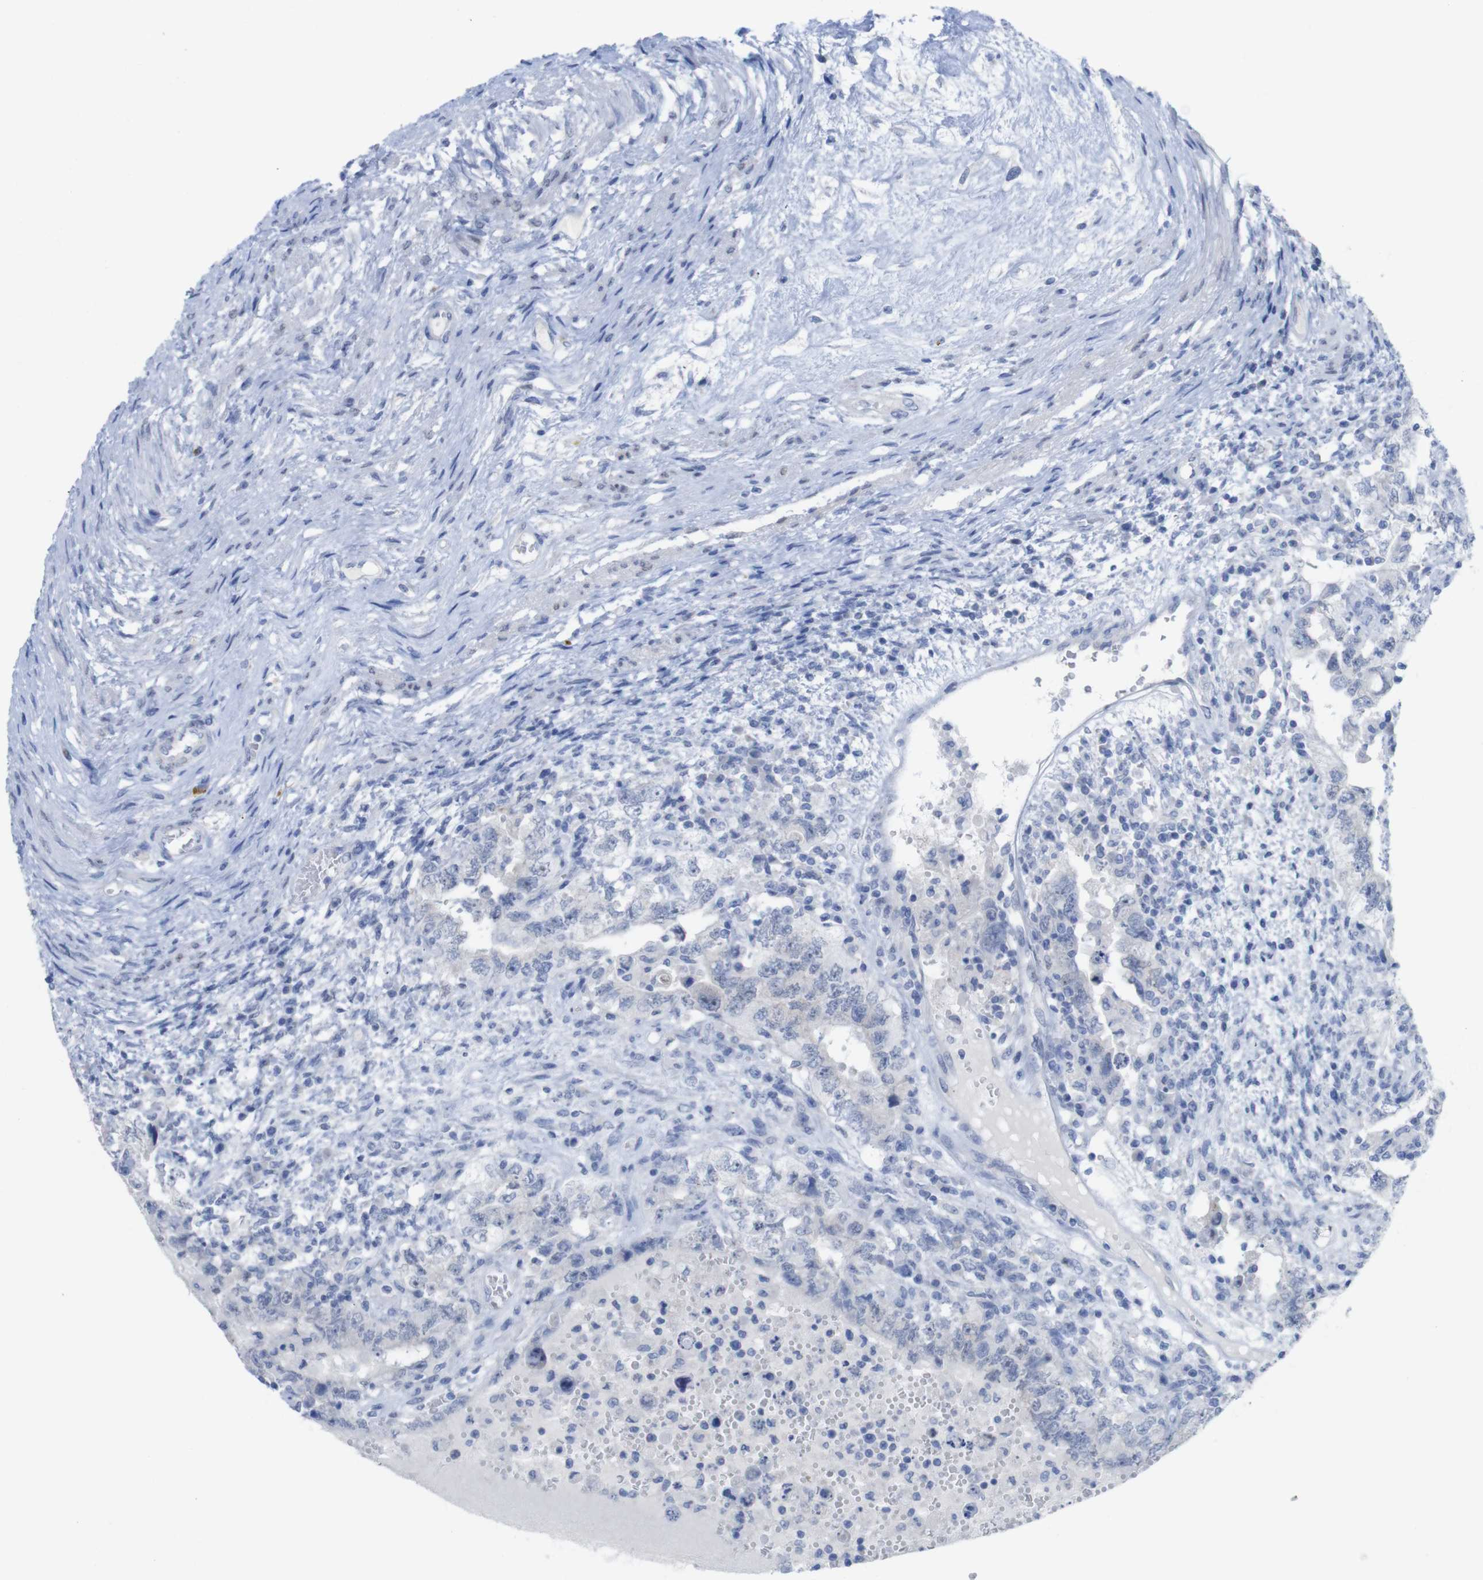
{"staining": {"intensity": "negative", "quantity": "none", "location": "none"}, "tissue": "testis cancer", "cell_type": "Tumor cells", "image_type": "cancer", "snomed": [{"axis": "morphology", "description": "Carcinoma, Embryonal, NOS"}, {"axis": "topography", "description": "Testis"}], "caption": "Tumor cells are negative for brown protein staining in embryonal carcinoma (testis).", "gene": "PNMA1", "patient": {"sex": "male", "age": 26}}